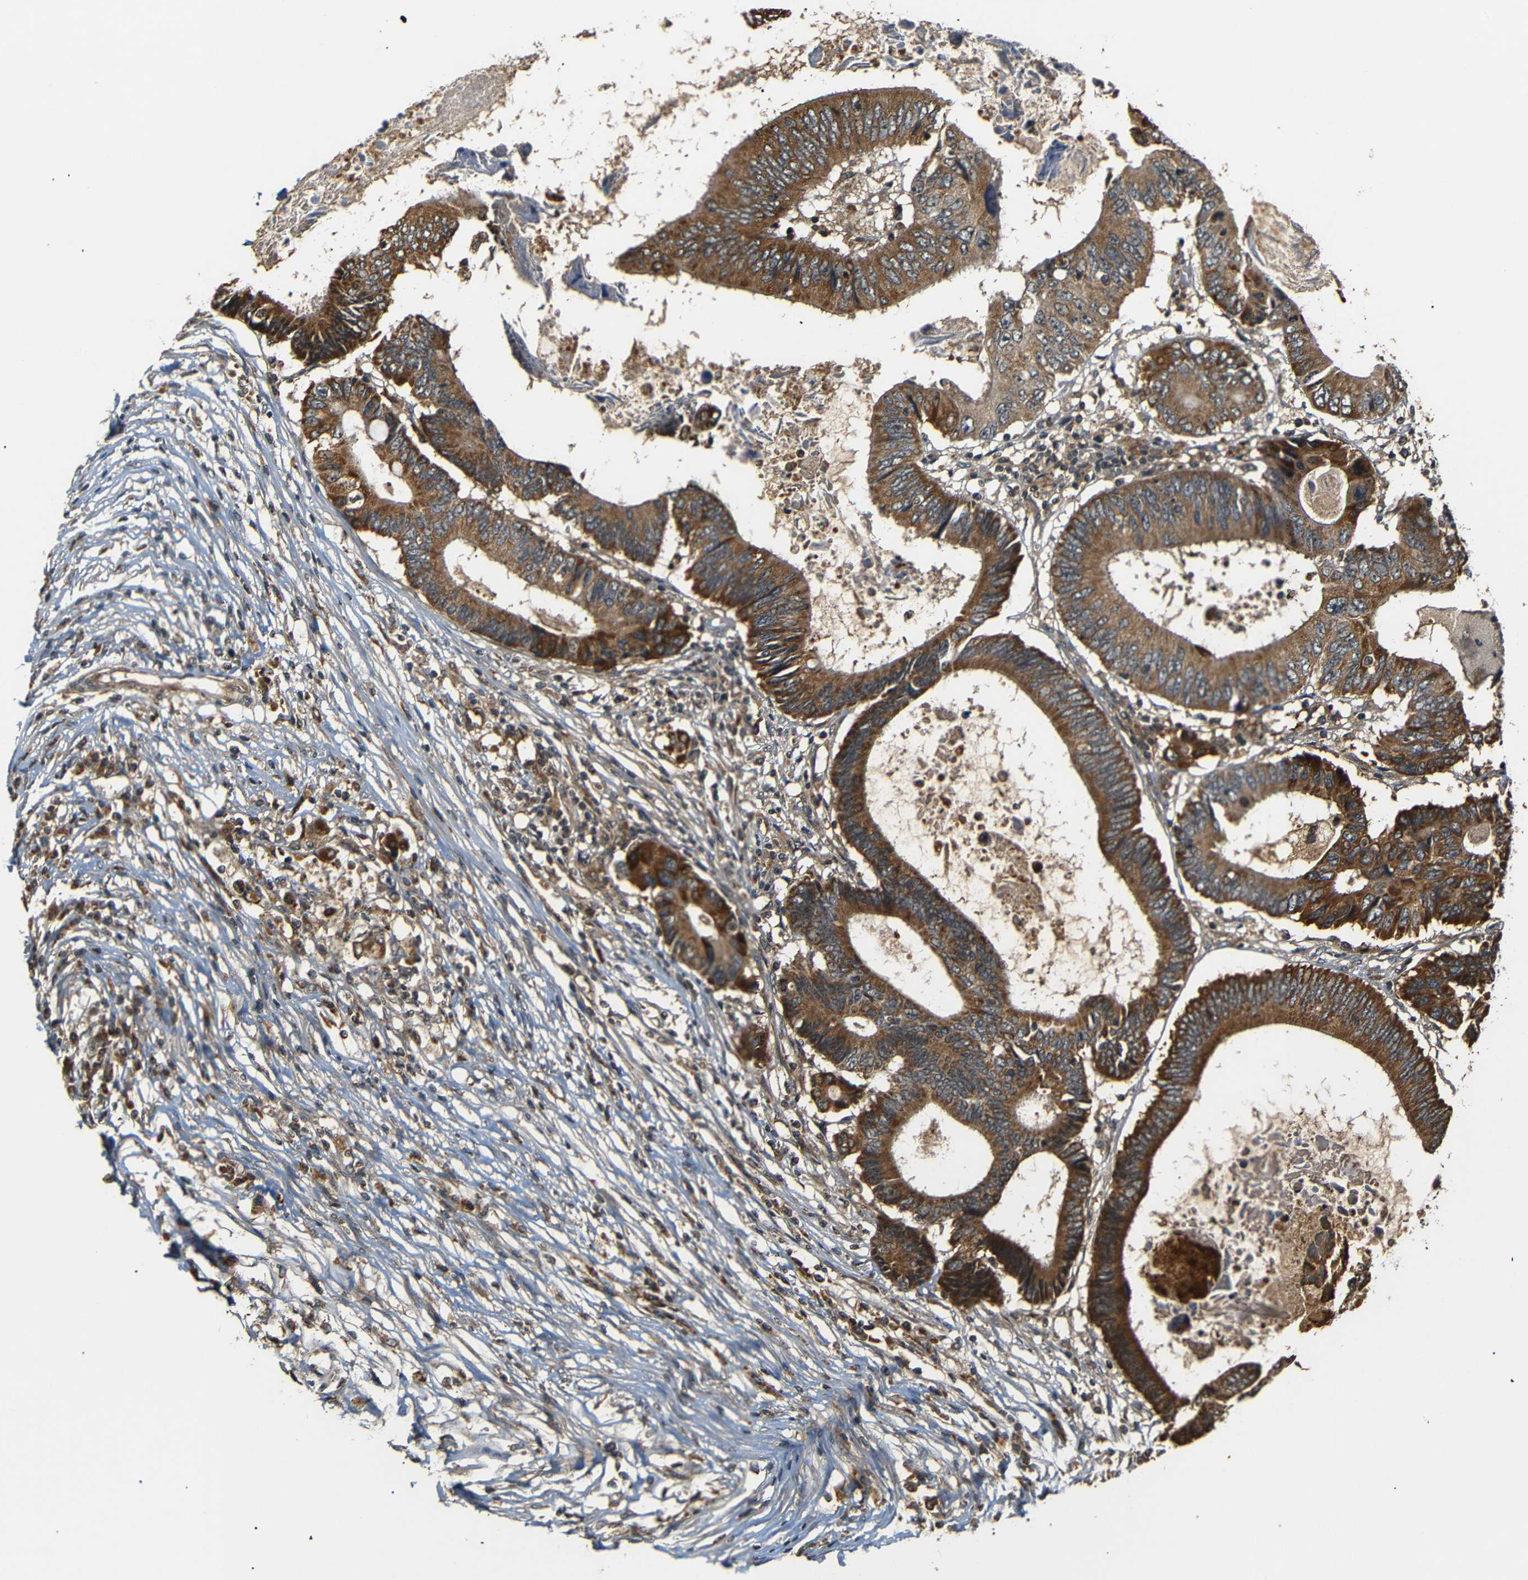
{"staining": {"intensity": "strong", "quantity": ">75%", "location": "cytoplasmic/membranous"}, "tissue": "colorectal cancer", "cell_type": "Tumor cells", "image_type": "cancer", "snomed": [{"axis": "morphology", "description": "Adenocarcinoma, NOS"}, {"axis": "topography", "description": "Colon"}], "caption": "Tumor cells show strong cytoplasmic/membranous expression in about >75% of cells in colorectal cancer.", "gene": "TANK", "patient": {"sex": "female", "age": 78}}